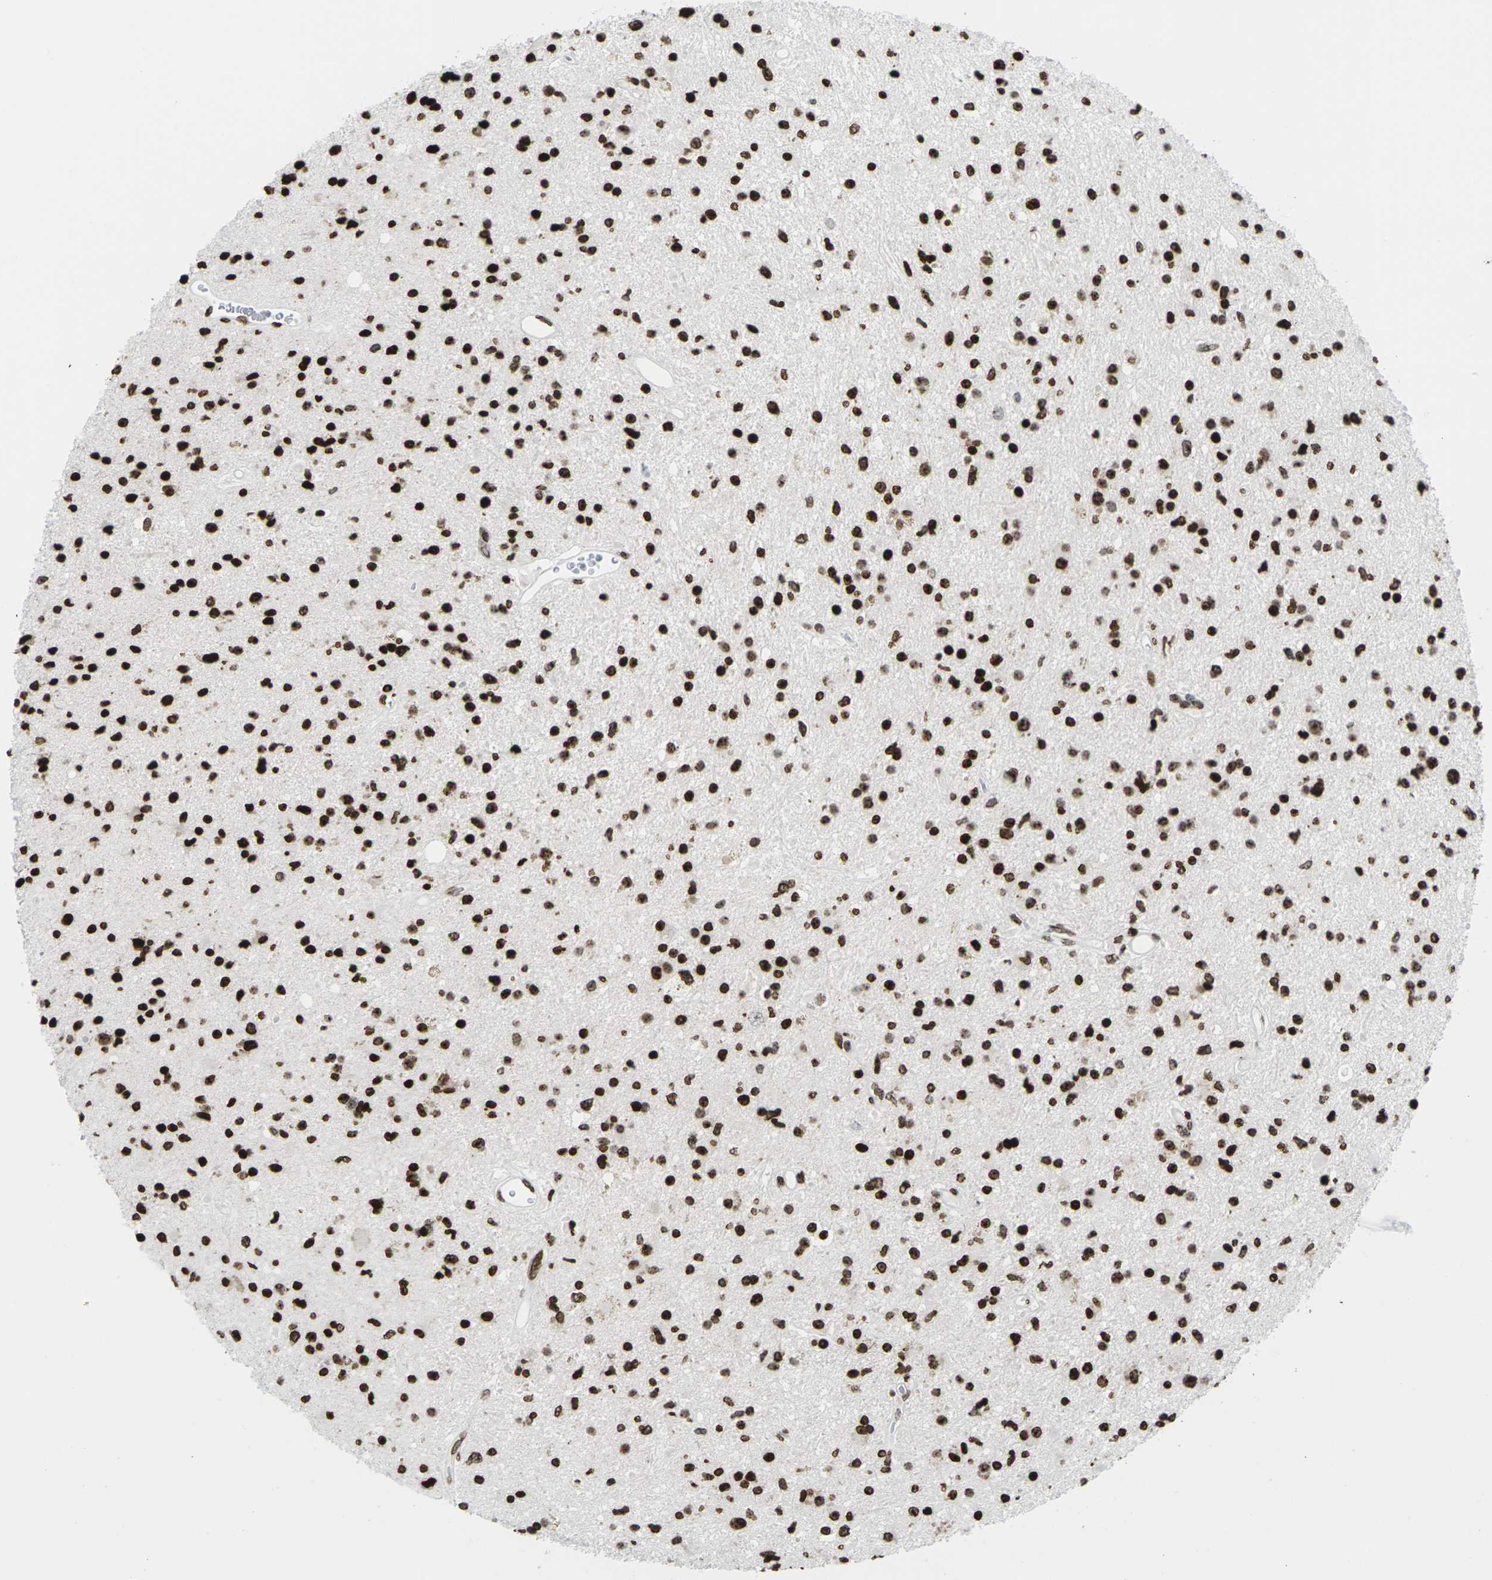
{"staining": {"intensity": "strong", "quantity": ">75%", "location": "nuclear"}, "tissue": "glioma", "cell_type": "Tumor cells", "image_type": "cancer", "snomed": [{"axis": "morphology", "description": "Glioma, malignant, High grade"}, {"axis": "topography", "description": "Brain"}], "caption": "A high amount of strong nuclear positivity is appreciated in about >75% of tumor cells in glioma tissue.", "gene": "H1-4", "patient": {"sex": "male", "age": 33}}